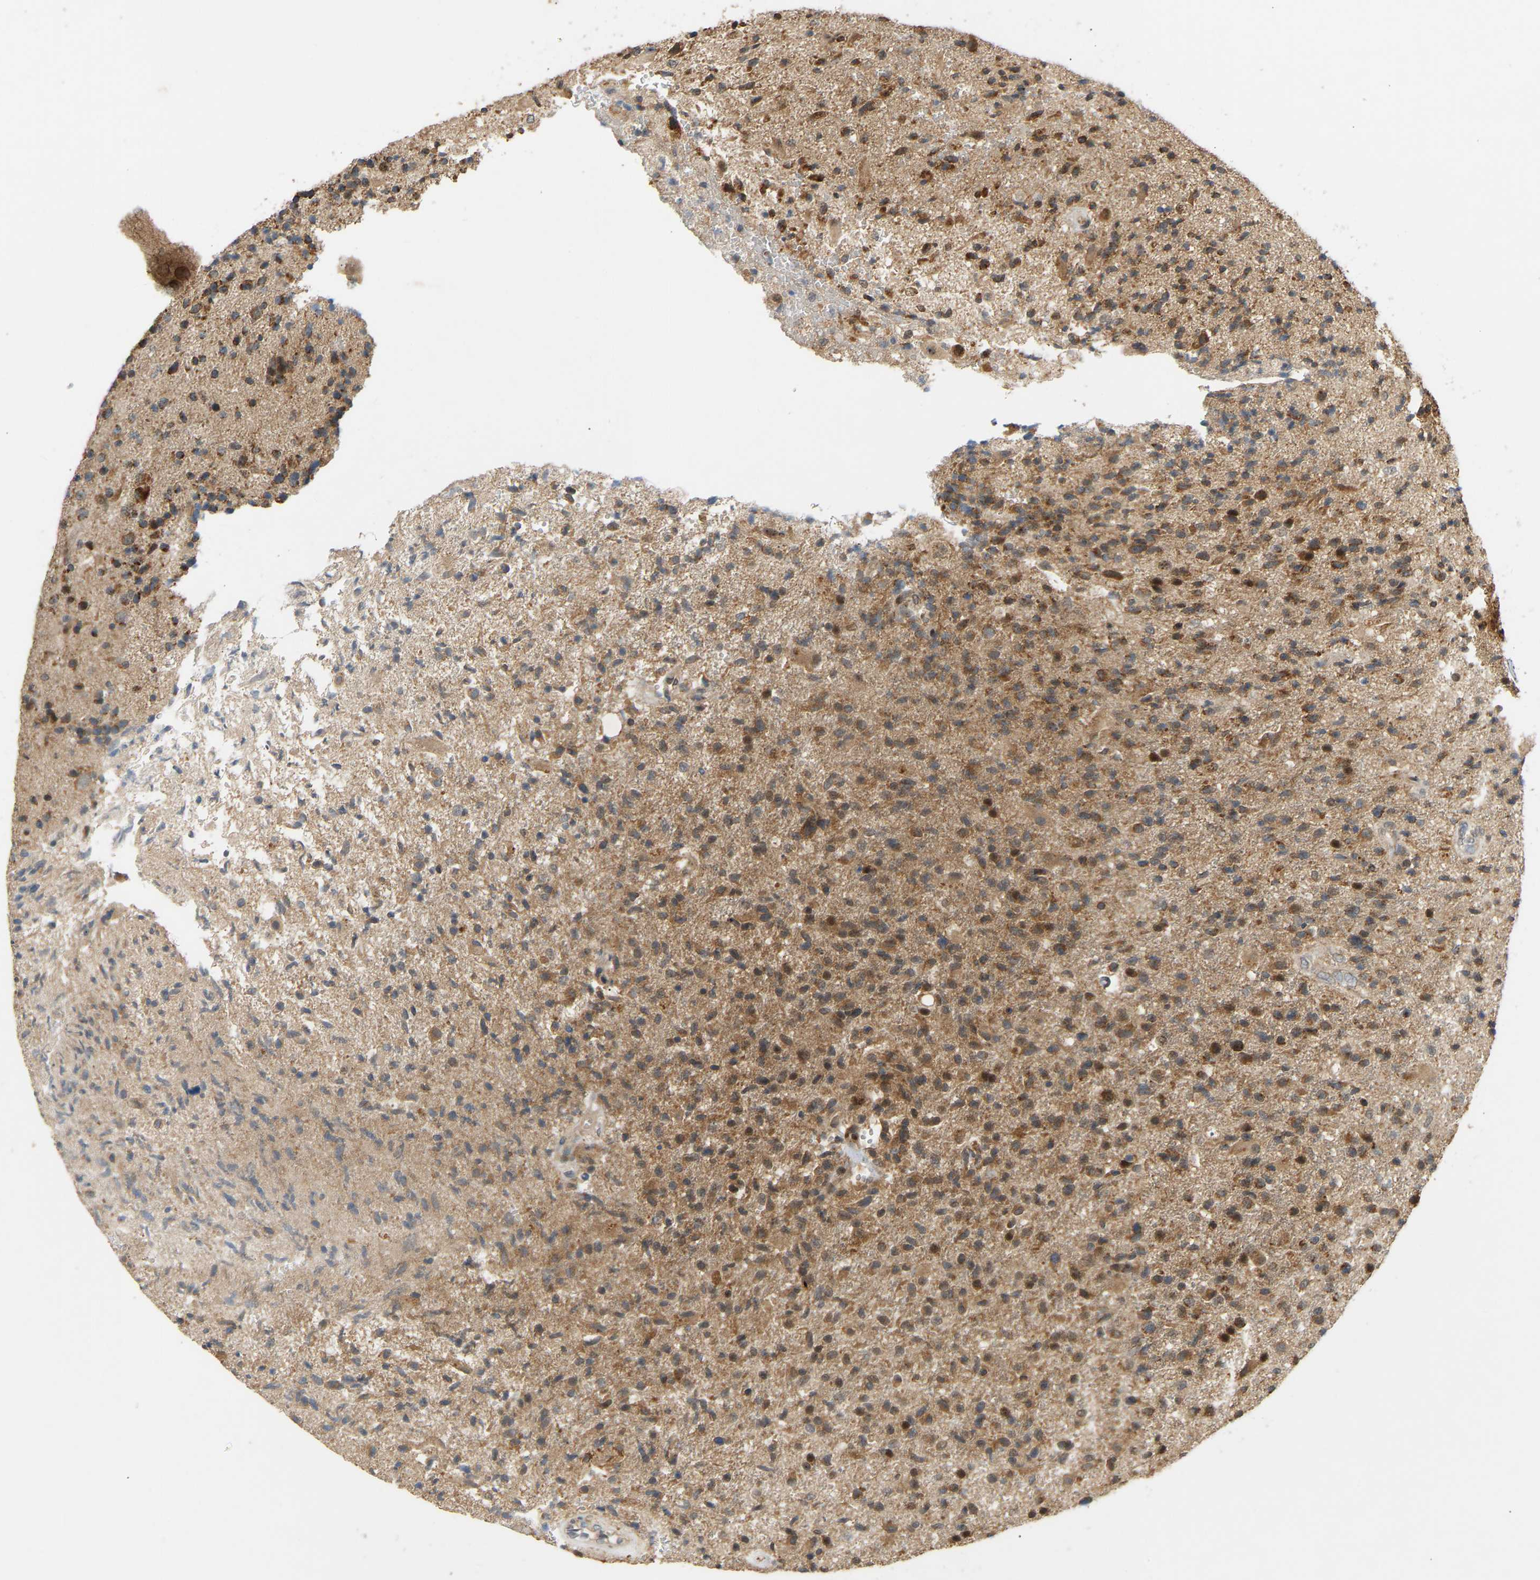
{"staining": {"intensity": "weak", "quantity": "25%-75%", "location": "cytoplasmic/membranous"}, "tissue": "glioma", "cell_type": "Tumor cells", "image_type": "cancer", "snomed": [{"axis": "morphology", "description": "Glioma, malignant, High grade"}, {"axis": "topography", "description": "Brain"}], "caption": "Human malignant glioma (high-grade) stained for a protein (brown) displays weak cytoplasmic/membranous positive expression in about 25%-75% of tumor cells.", "gene": "PTCD1", "patient": {"sex": "male", "age": 72}}